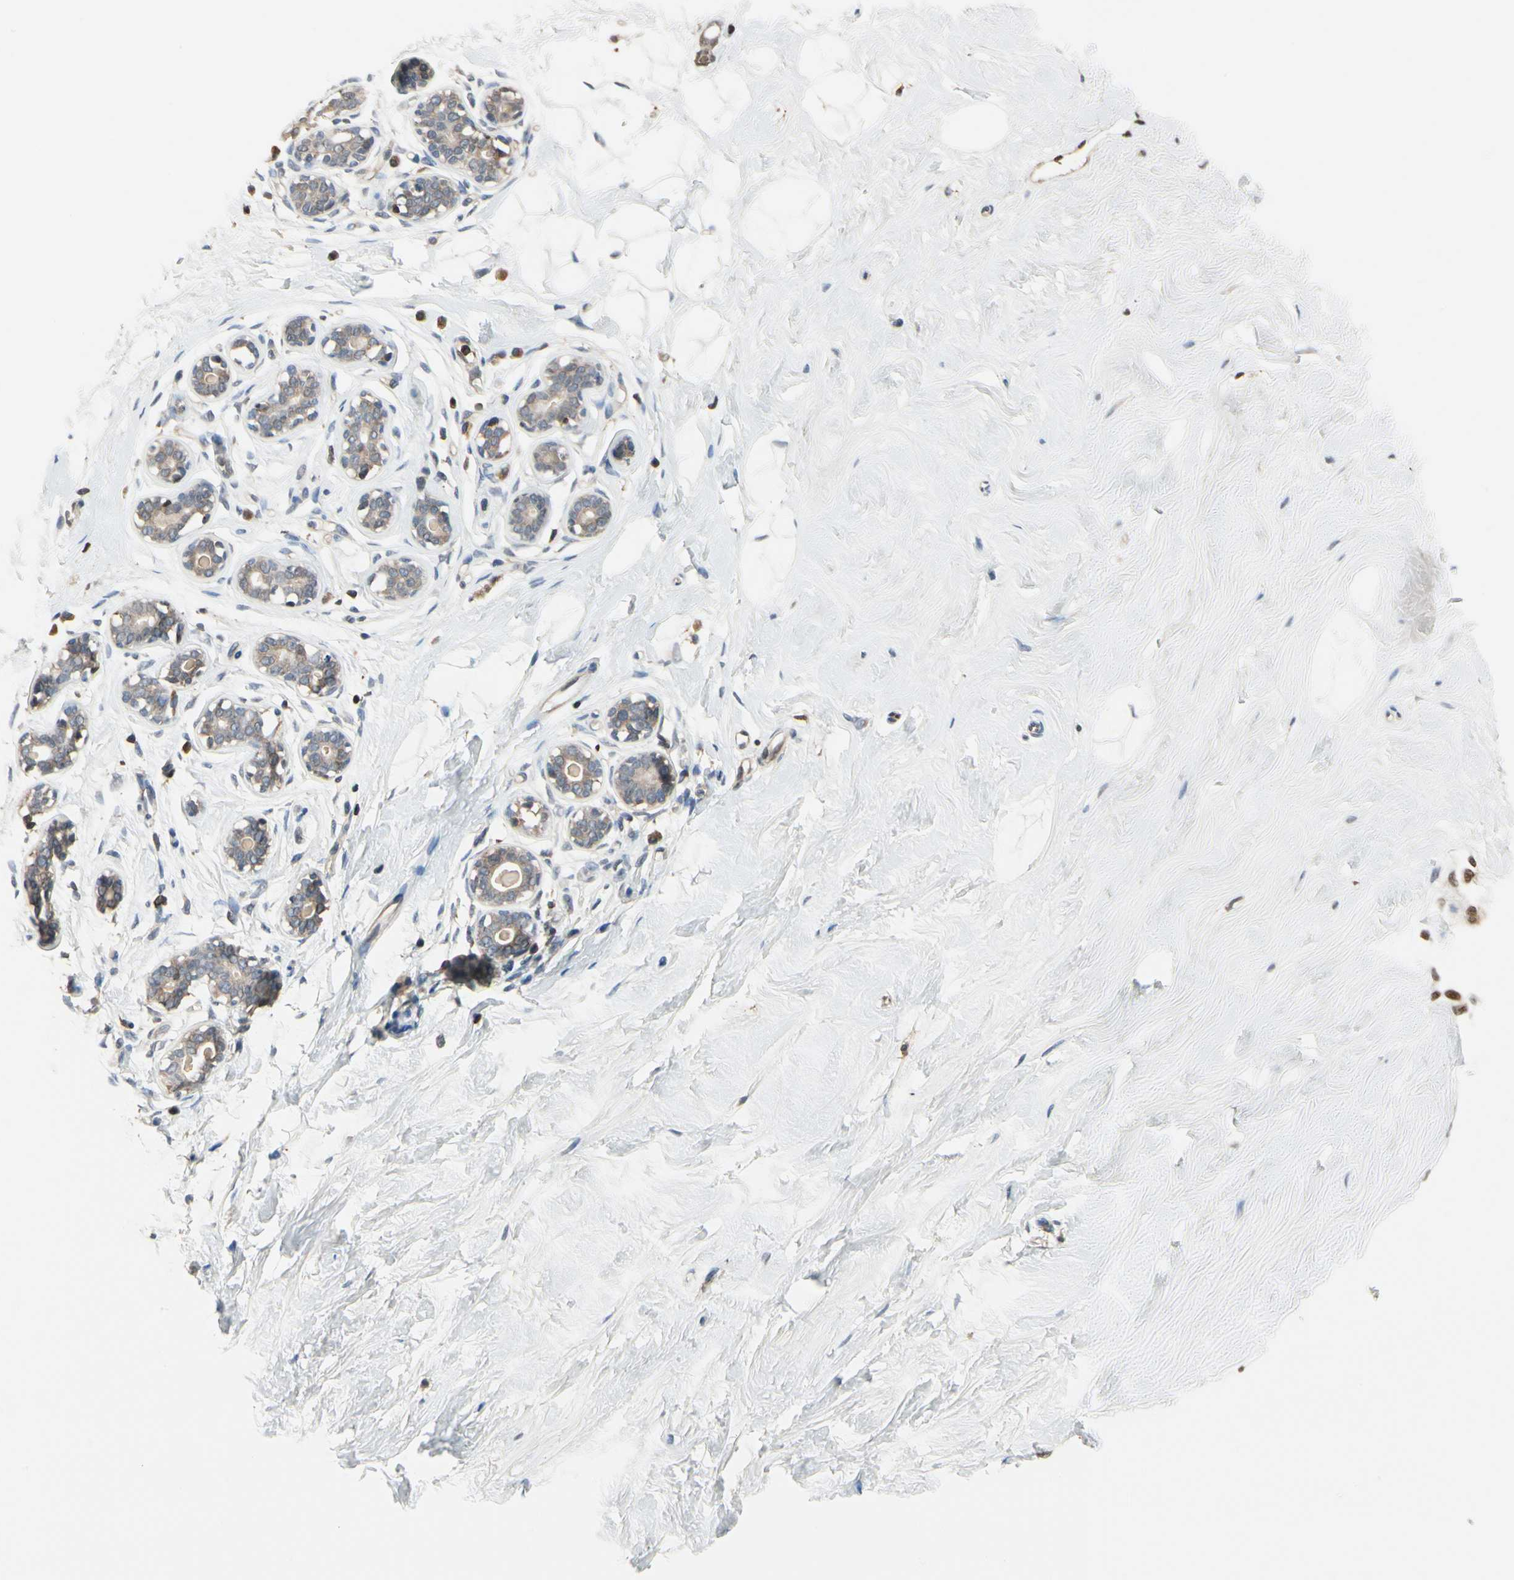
{"staining": {"intensity": "negative", "quantity": "none", "location": "none"}, "tissue": "breast", "cell_type": "Adipocytes", "image_type": "normal", "snomed": [{"axis": "morphology", "description": "Normal tissue, NOS"}, {"axis": "topography", "description": "Breast"}], "caption": "The IHC histopathology image has no significant staining in adipocytes of breast. (DAB IHC, high magnification).", "gene": "NFATC2", "patient": {"sex": "female", "age": 23}}